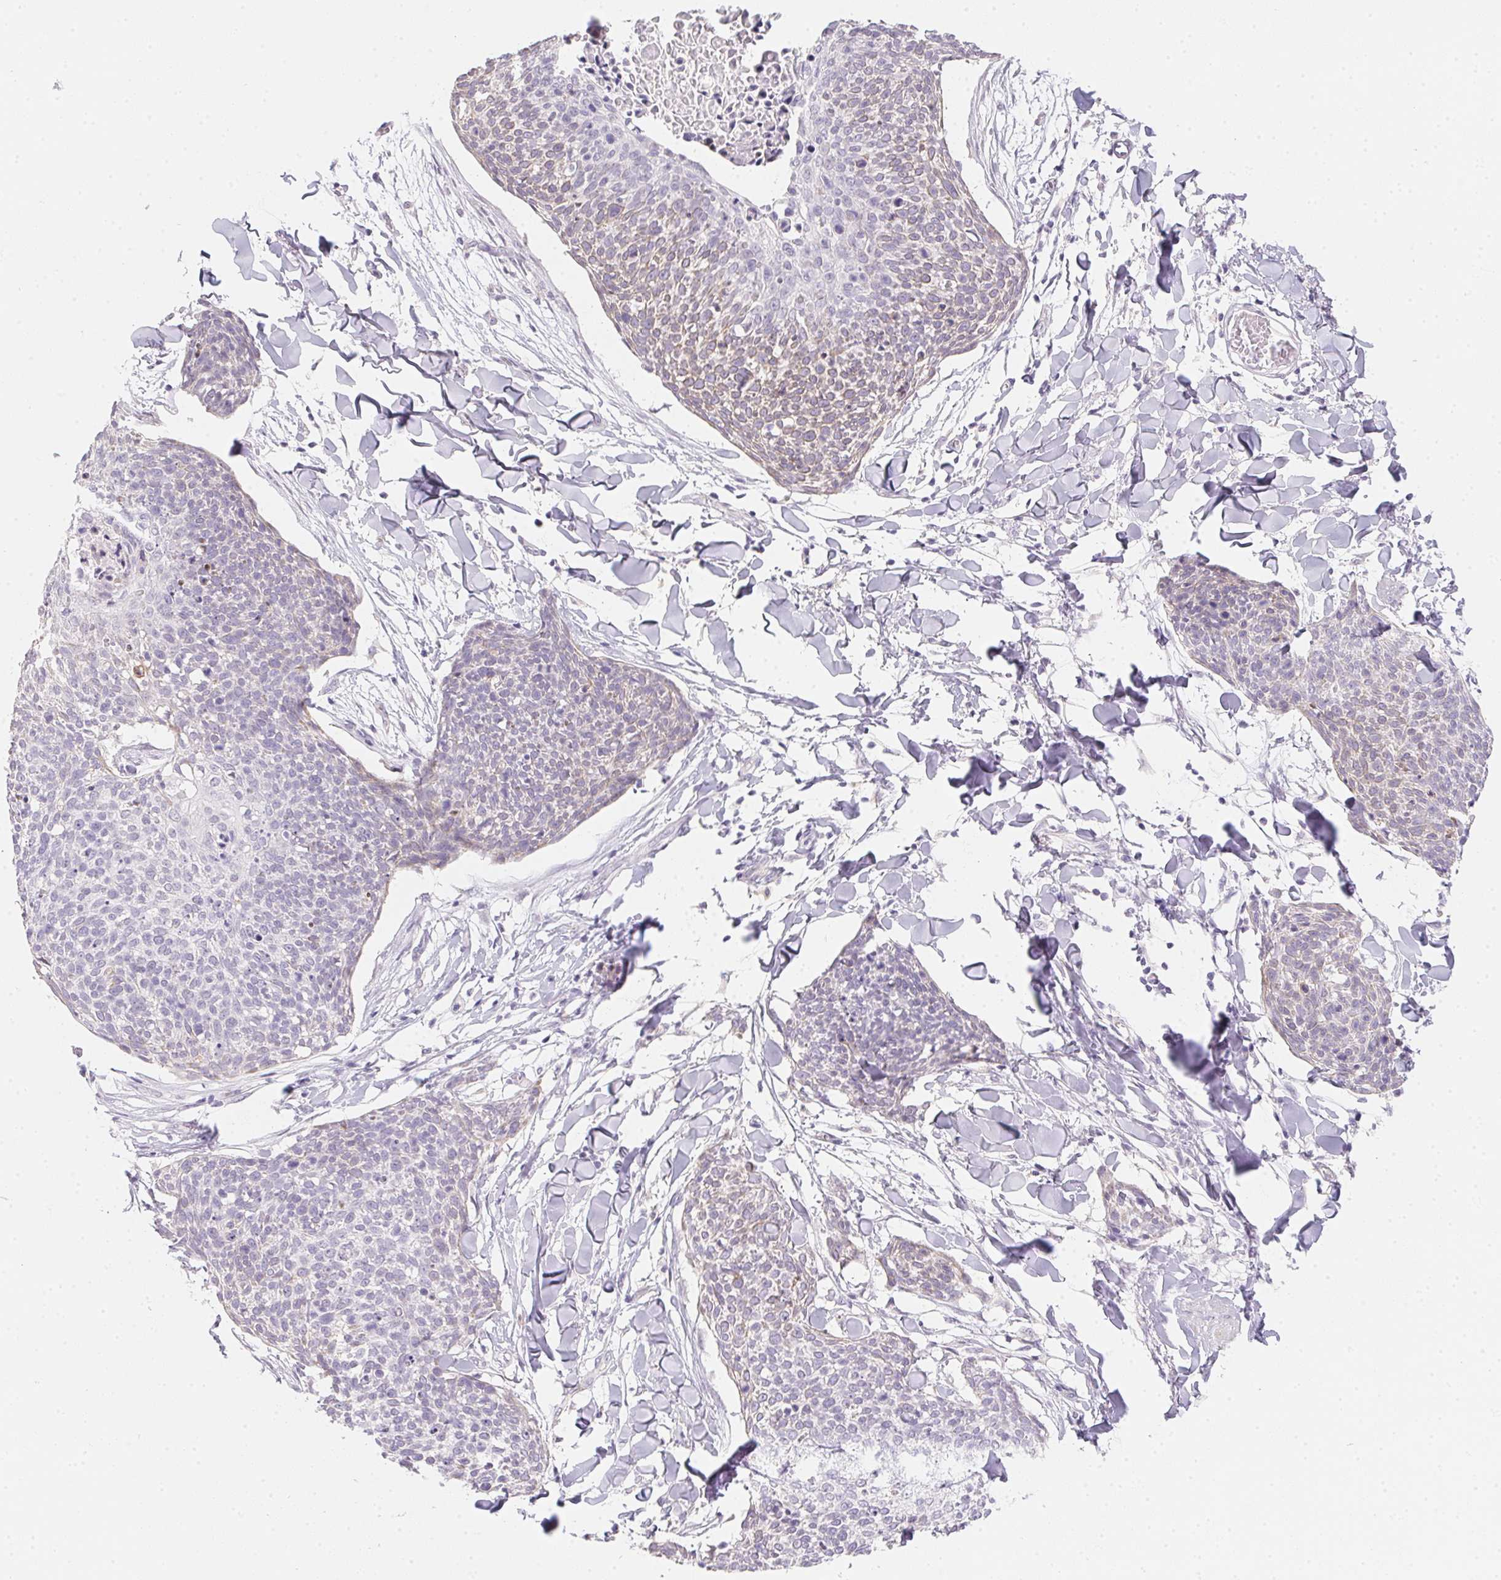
{"staining": {"intensity": "weak", "quantity": "<25%", "location": "cytoplasmic/membranous"}, "tissue": "skin cancer", "cell_type": "Tumor cells", "image_type": "cancer", "snomed": [{"axis": "morphology", "description": "Squamous cell carcinoma, NOS"}, {"axis": "topography", "description": "Skin"}, {"axis": "topography", "description": "Vulva"}], "caption": "Tumor cells show no significant positivity in skin cancer (squamous cell carcinoma).", "gene": "MORC1", "patient": {"sex": "female", "age": 75}}